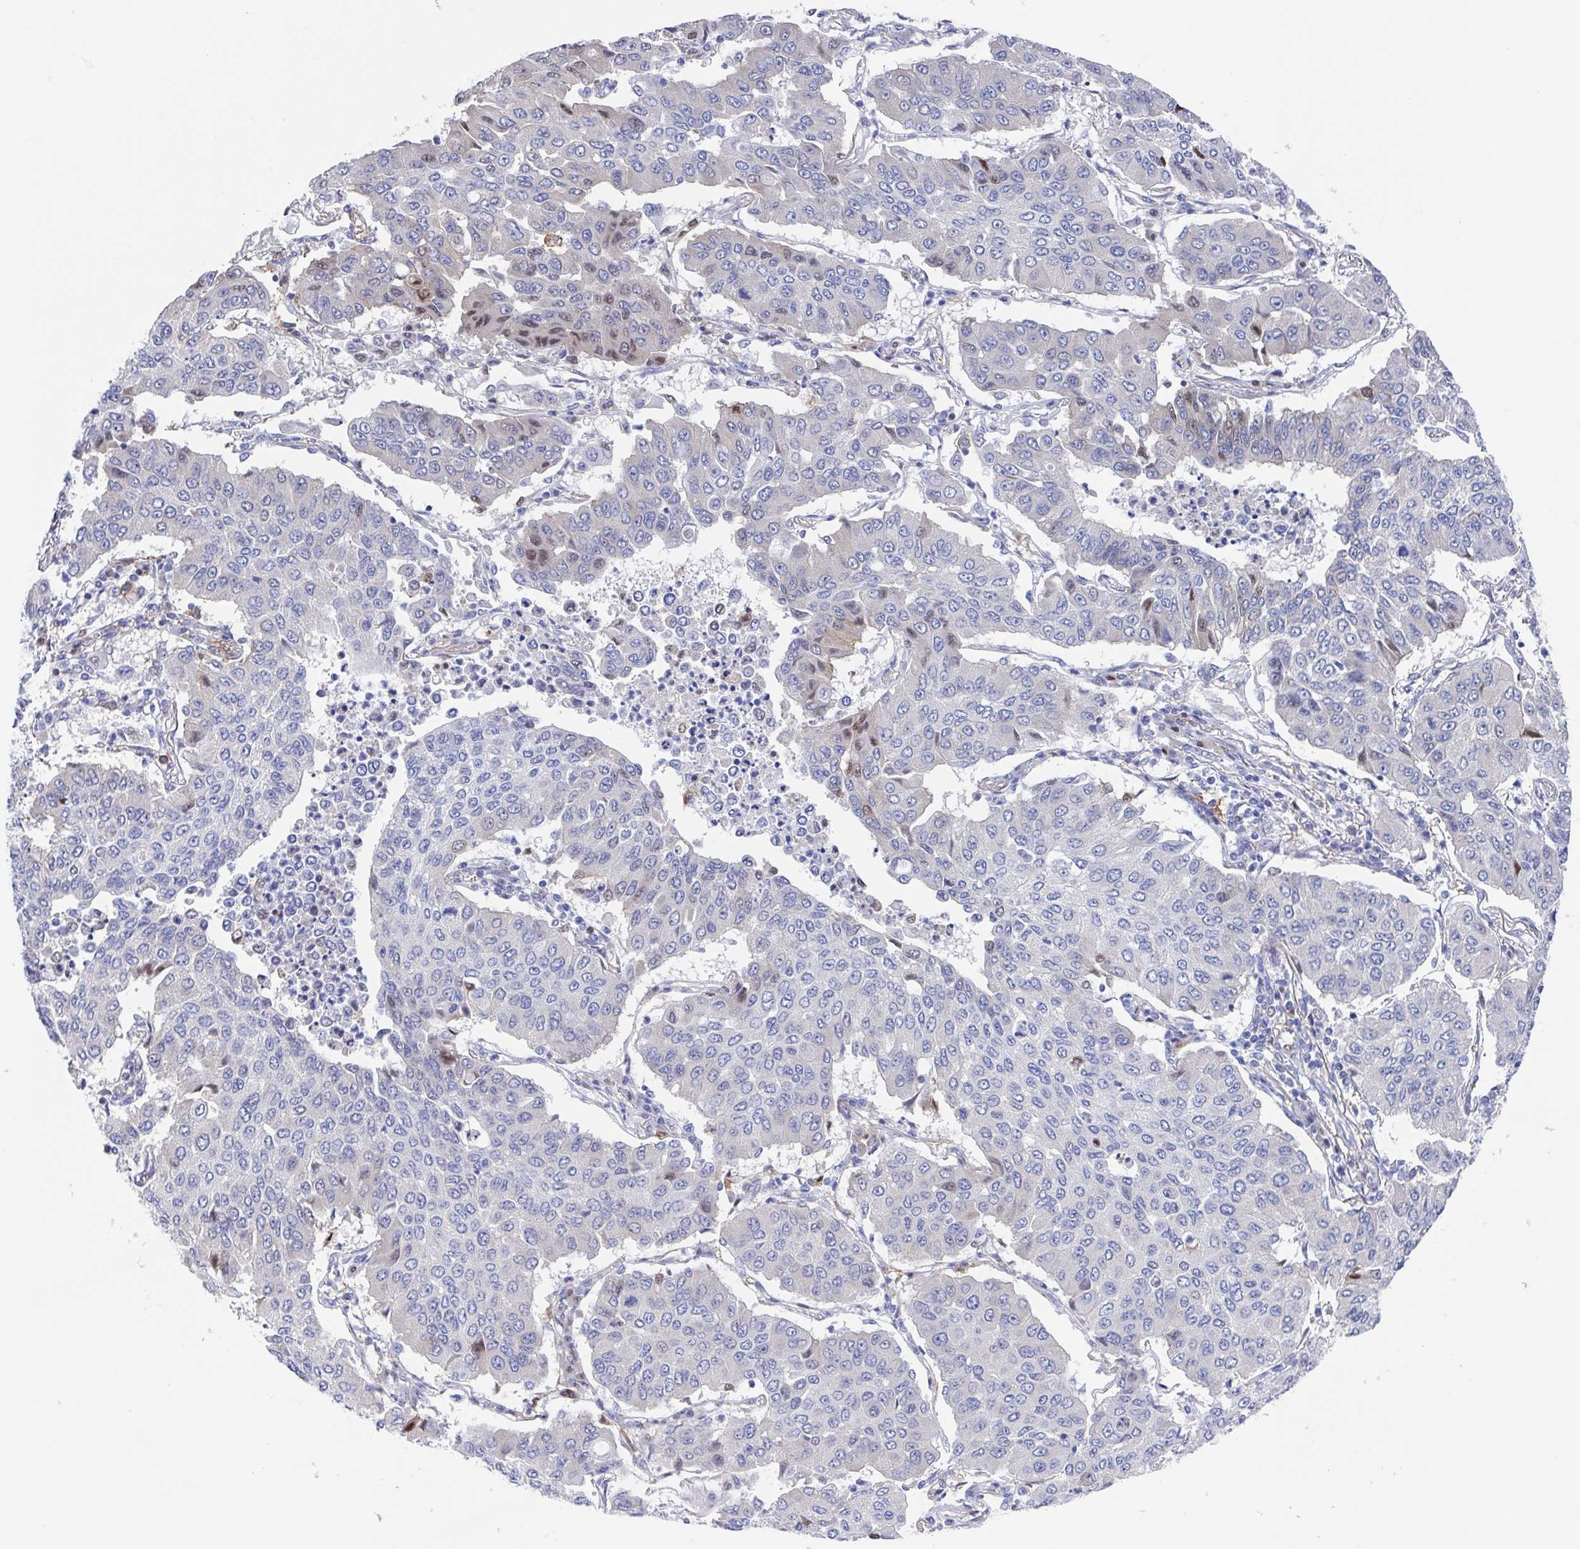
{"staining": {"intensity": "weak", "quantity": "<25%", "location": "nuclear"}, "tissue": "lung cancer", "cell_type": "Tumor cells", "image_type": "cancer", "snomed": [{"axis": "morphology", "description": "Squamous cell carcinoma, NOS"}, {"axis": "topography", "description": "Lung"}], "caption": "IHC of lung cancer shows no staining in tumor cells.", "gene": "FCGR3A", "patient": {"sex": "male", "age": 74}}